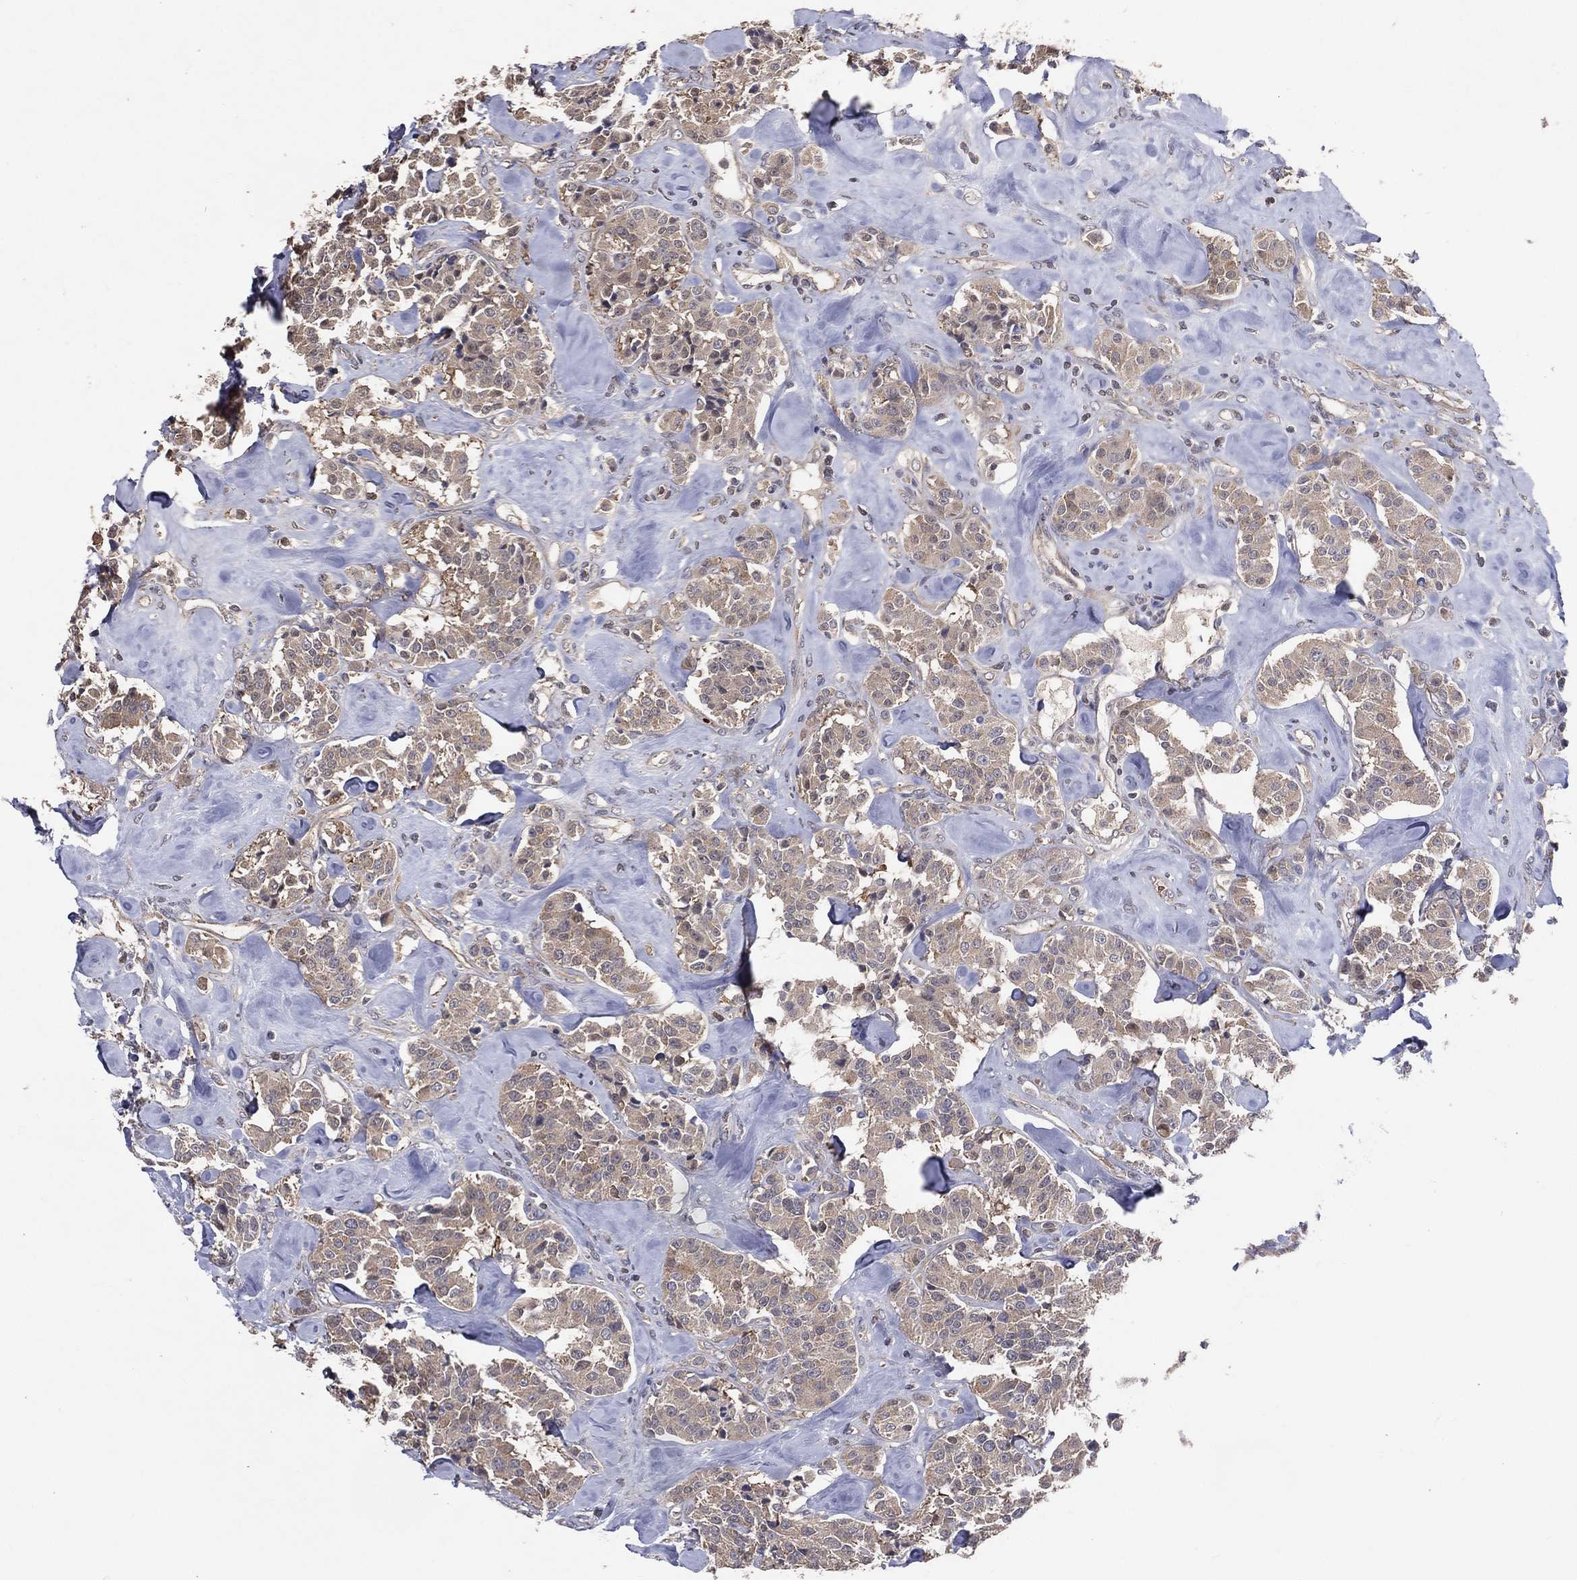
{"staining": {"intensity": "weak", "quantity": "<25%", "location": "cytoplasmic/membranous"}, "tissue": "carcinoid", "cell_type": "Tumor cells", "image_type": "cancer", "snomed": [{"axis": "morphology", "description": "Carcinoid, malignant, NOS"}, {"axis": "topography", "description": "Pancreas"}], "caption": "This is a micrograph of immunohistochemistry staining of carcinoid (malignant), which shows no expression in tumor cells.", "gene": "DNAH7", "patient": {"sex": "male", "age": 41}}